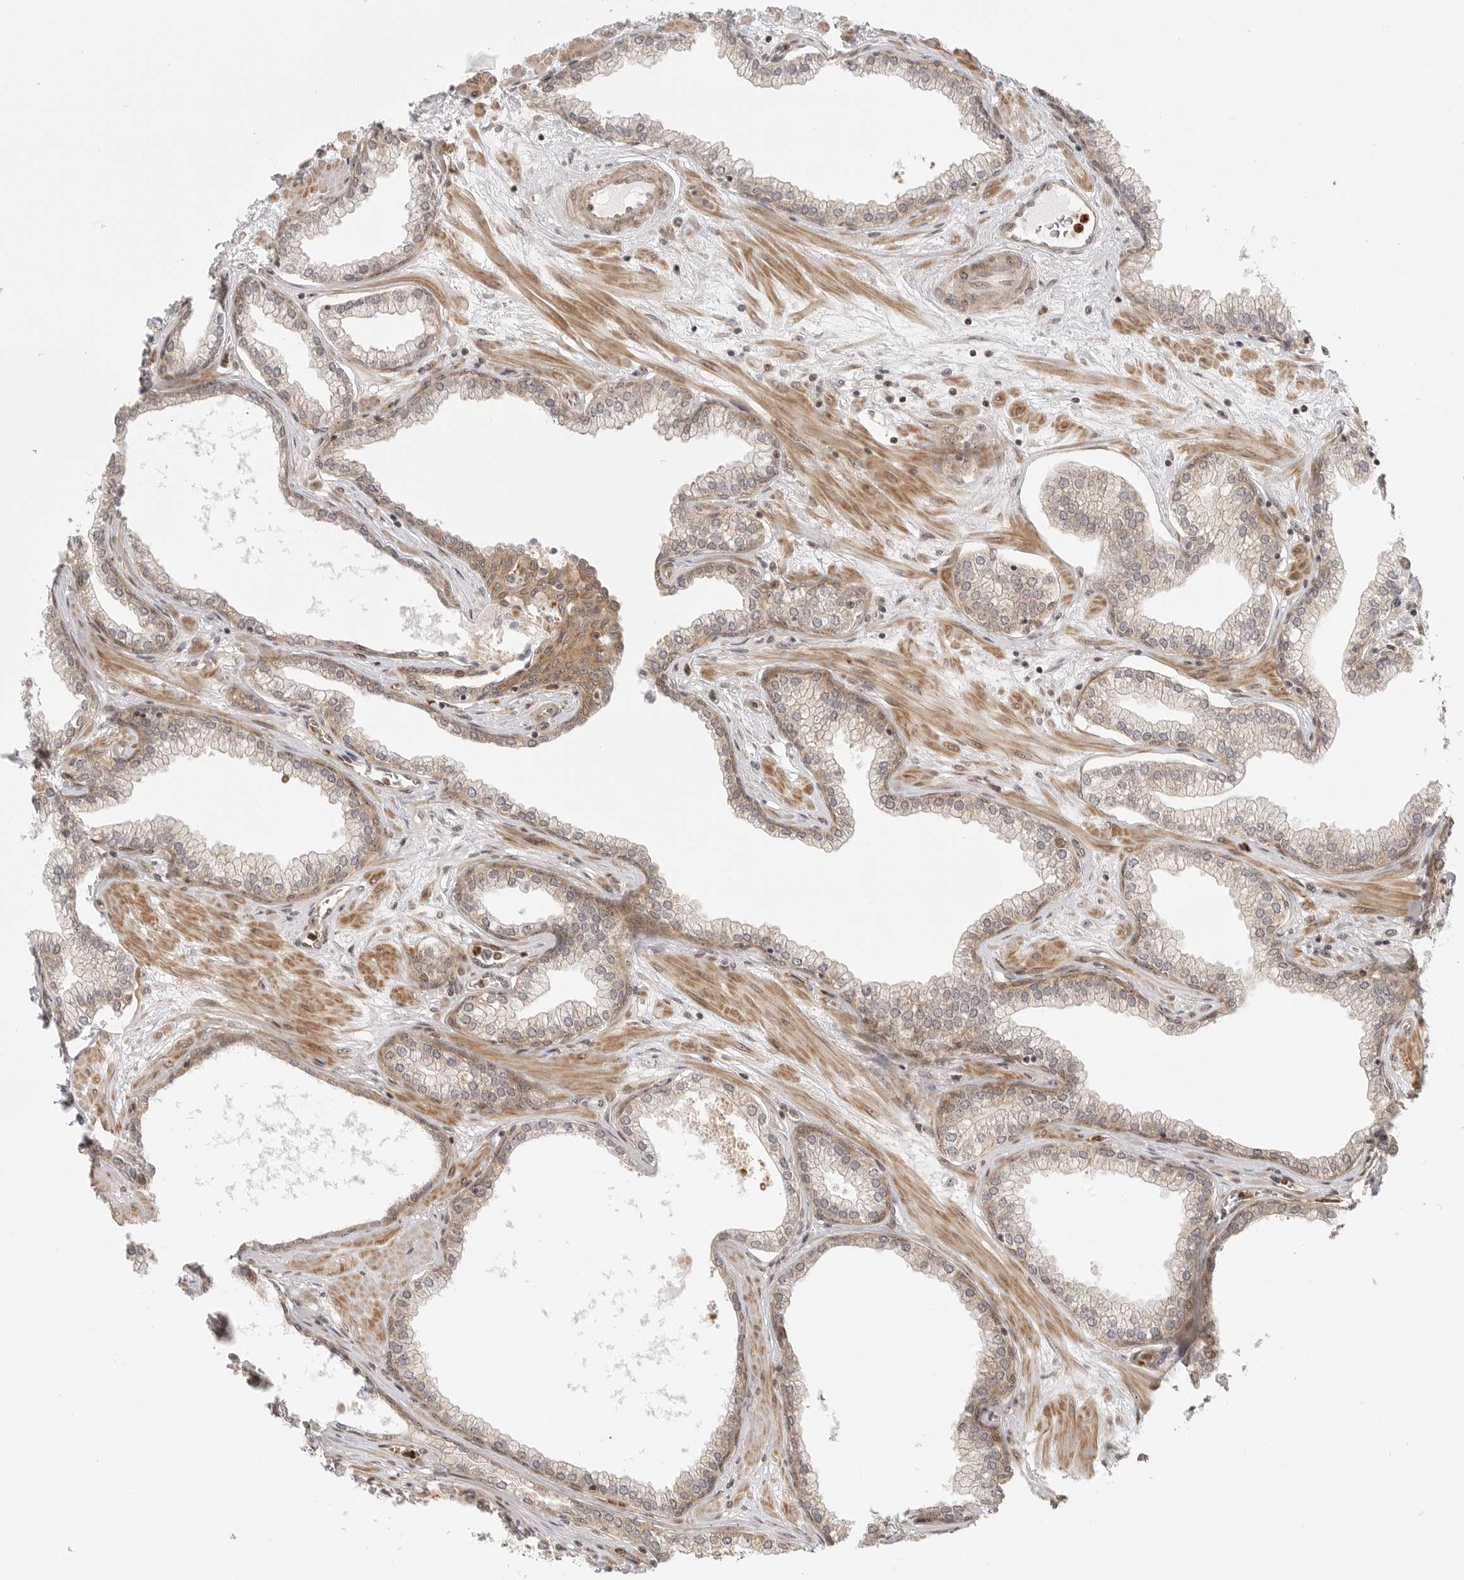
{"staining": {"intensity": "moderate", "quantity": "25%-75%", "location": "cytoplasmic/membranous"}, "tissue": "prostate", "cell_type": "Glandular cells", "image_type": "normal", "snomed": [{"axis": "morphology", "description": "Normal tissue, NOS"}, {"axis": "morphology", "description": "Urothelial carcinoma, Low grade"}, {"axis": "topography", "description": "Urinary bladder"}, {"axis": "topography", "description": "Prostate"}], "caption": "Moderate cytoplasmic/membranous staining for a protein is appreciated in about 25%-75% of glandular cells of unremarkable prostate using immunohistochemistry.", "gene": "DSCC1", "patient": {"sex": "male", "age": 60}}